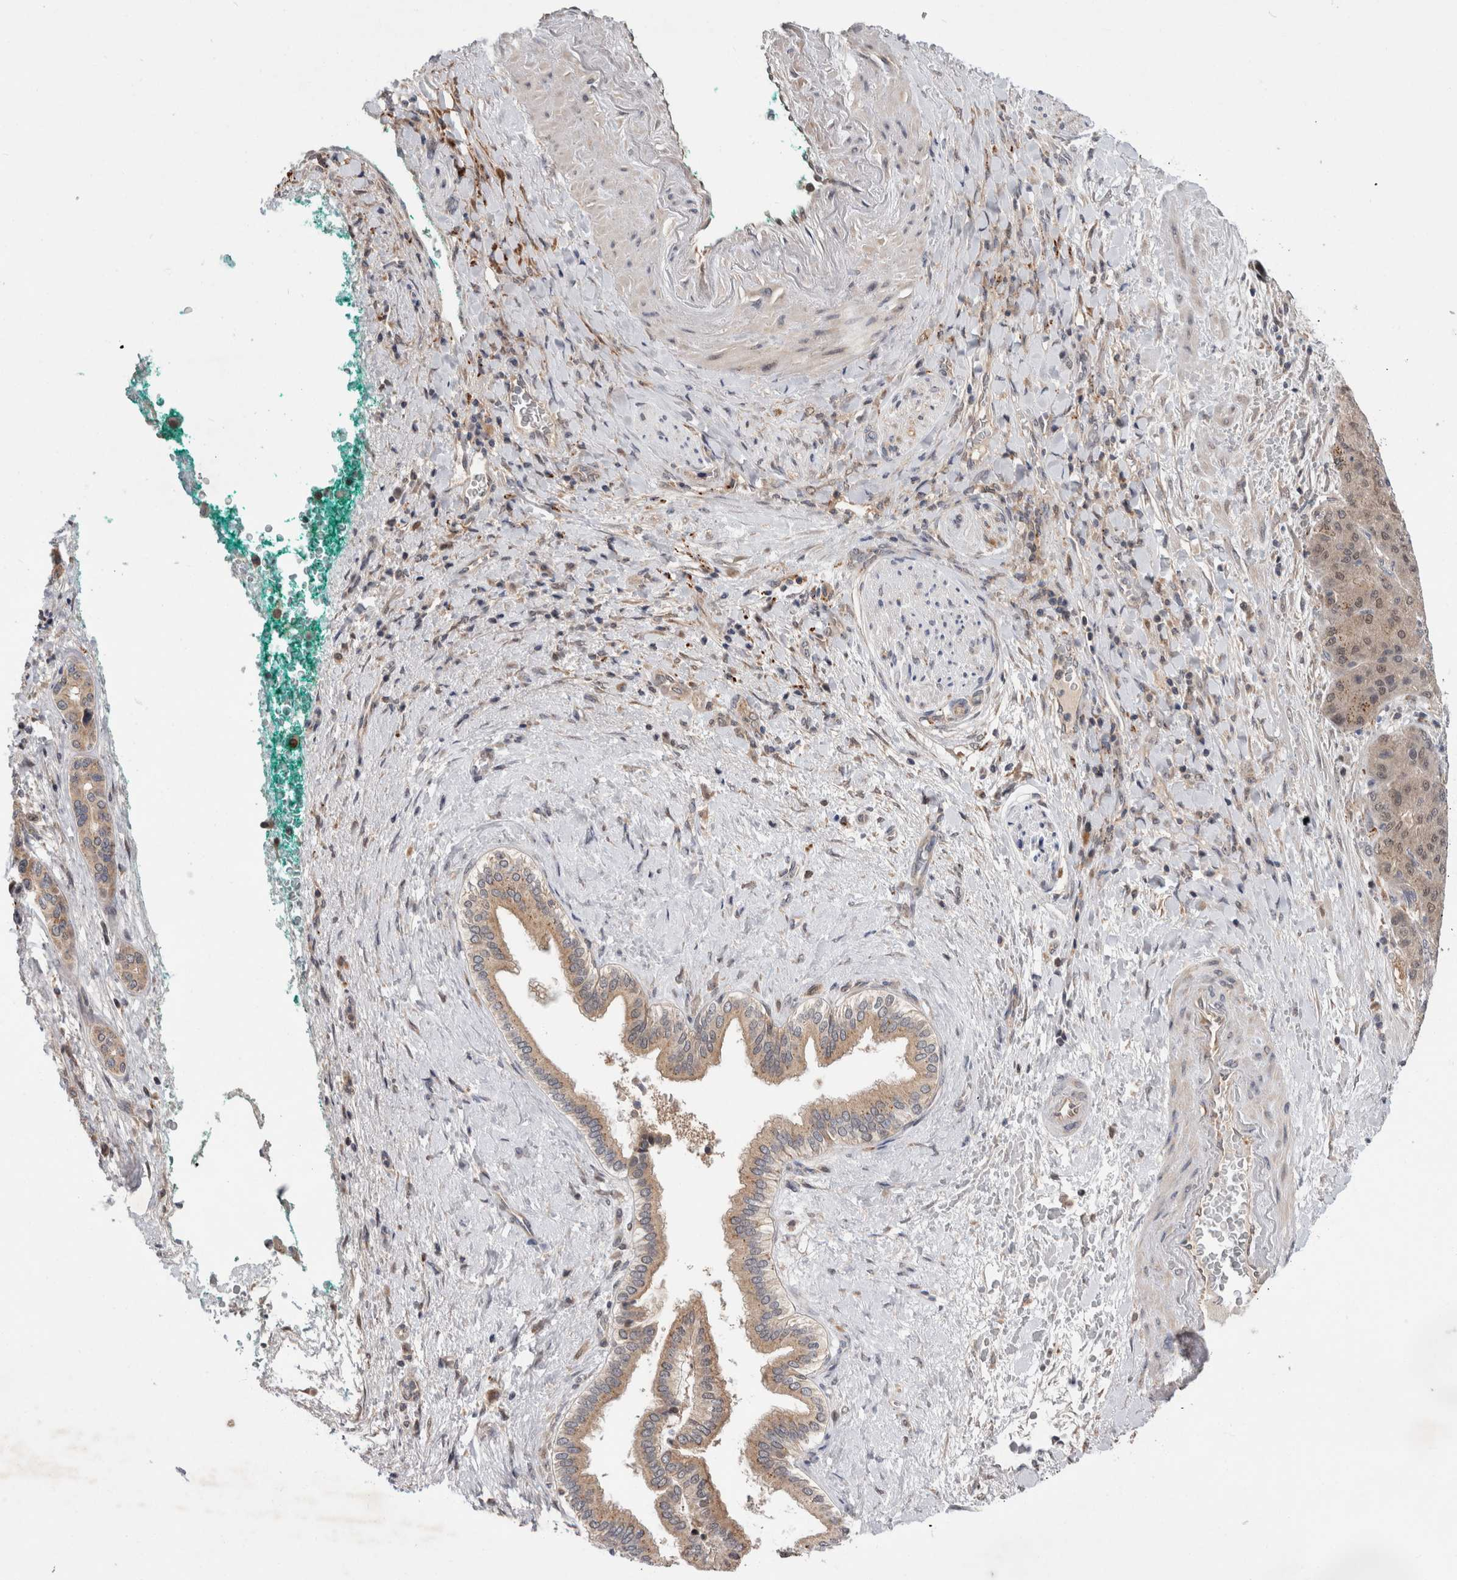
{"staining": {"intensity": "weak", "quantity": "25%-75%", "location": "cytoplasmic/membranous"}, "tissue": "liver cancer", "cell_type": "Tumor cells", "image_type": "cancer", "snomed": [{"axis": "morphology", "description": "Carcinoma, Hepatocellular, NOS"}, {"axis": "topography", "description": "Liver"}], "caption": "Immunohistochemical staining of human liver hepatocellular carcinoma demonstrates weak cytoplasmic/membranous protein positivity in approximately 25%-75% of tumor cells. The protein is stained brown, and the nuclei are stained in blue (DAB (3,3'-diaminobenzidine) IHC with brightfield microscopy, high magnification).", "gene": "MRPL37", "patient": {"sex": "male", "age": 65}}